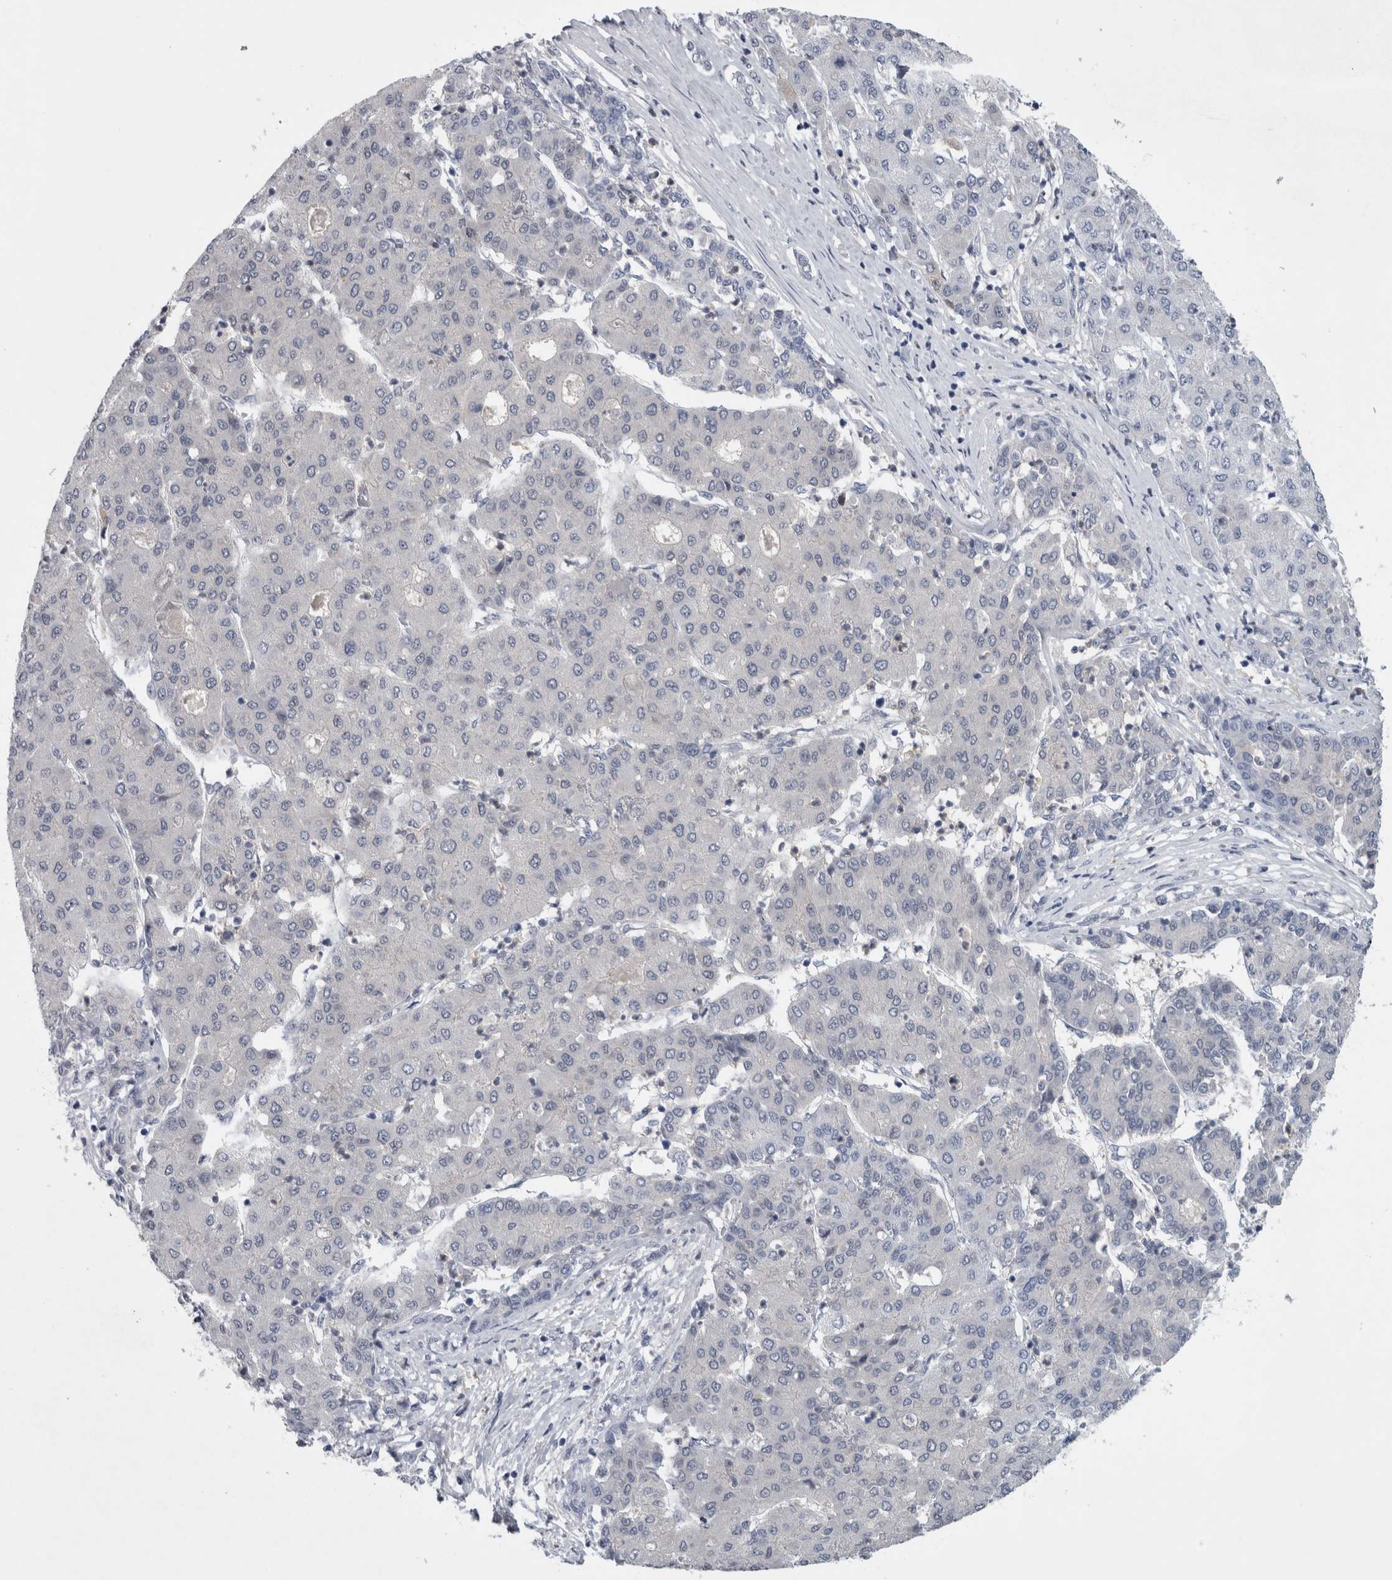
{"staining": {"intensity": "negative", "quantity": "none", "location": "none"}, "tissue": "liver cancer", "cell_type": "Tumor cells", "image_type": "cancer", "snomed": [{"axis": "morphology", "description": "Carcinoma, Hepatocellular, NOS"}, {"axis": "topography", "description": "Liver"}], "caption": "This image is of liver cancer (hepatocellular carcinoma) stained with immunohistochemistry to label a protein in brown with the nuclei are counter-stained blue. There is no staining in tumor cells.", "gene": "NAPRT", "patient": {"sex": "male", "age": 65}}